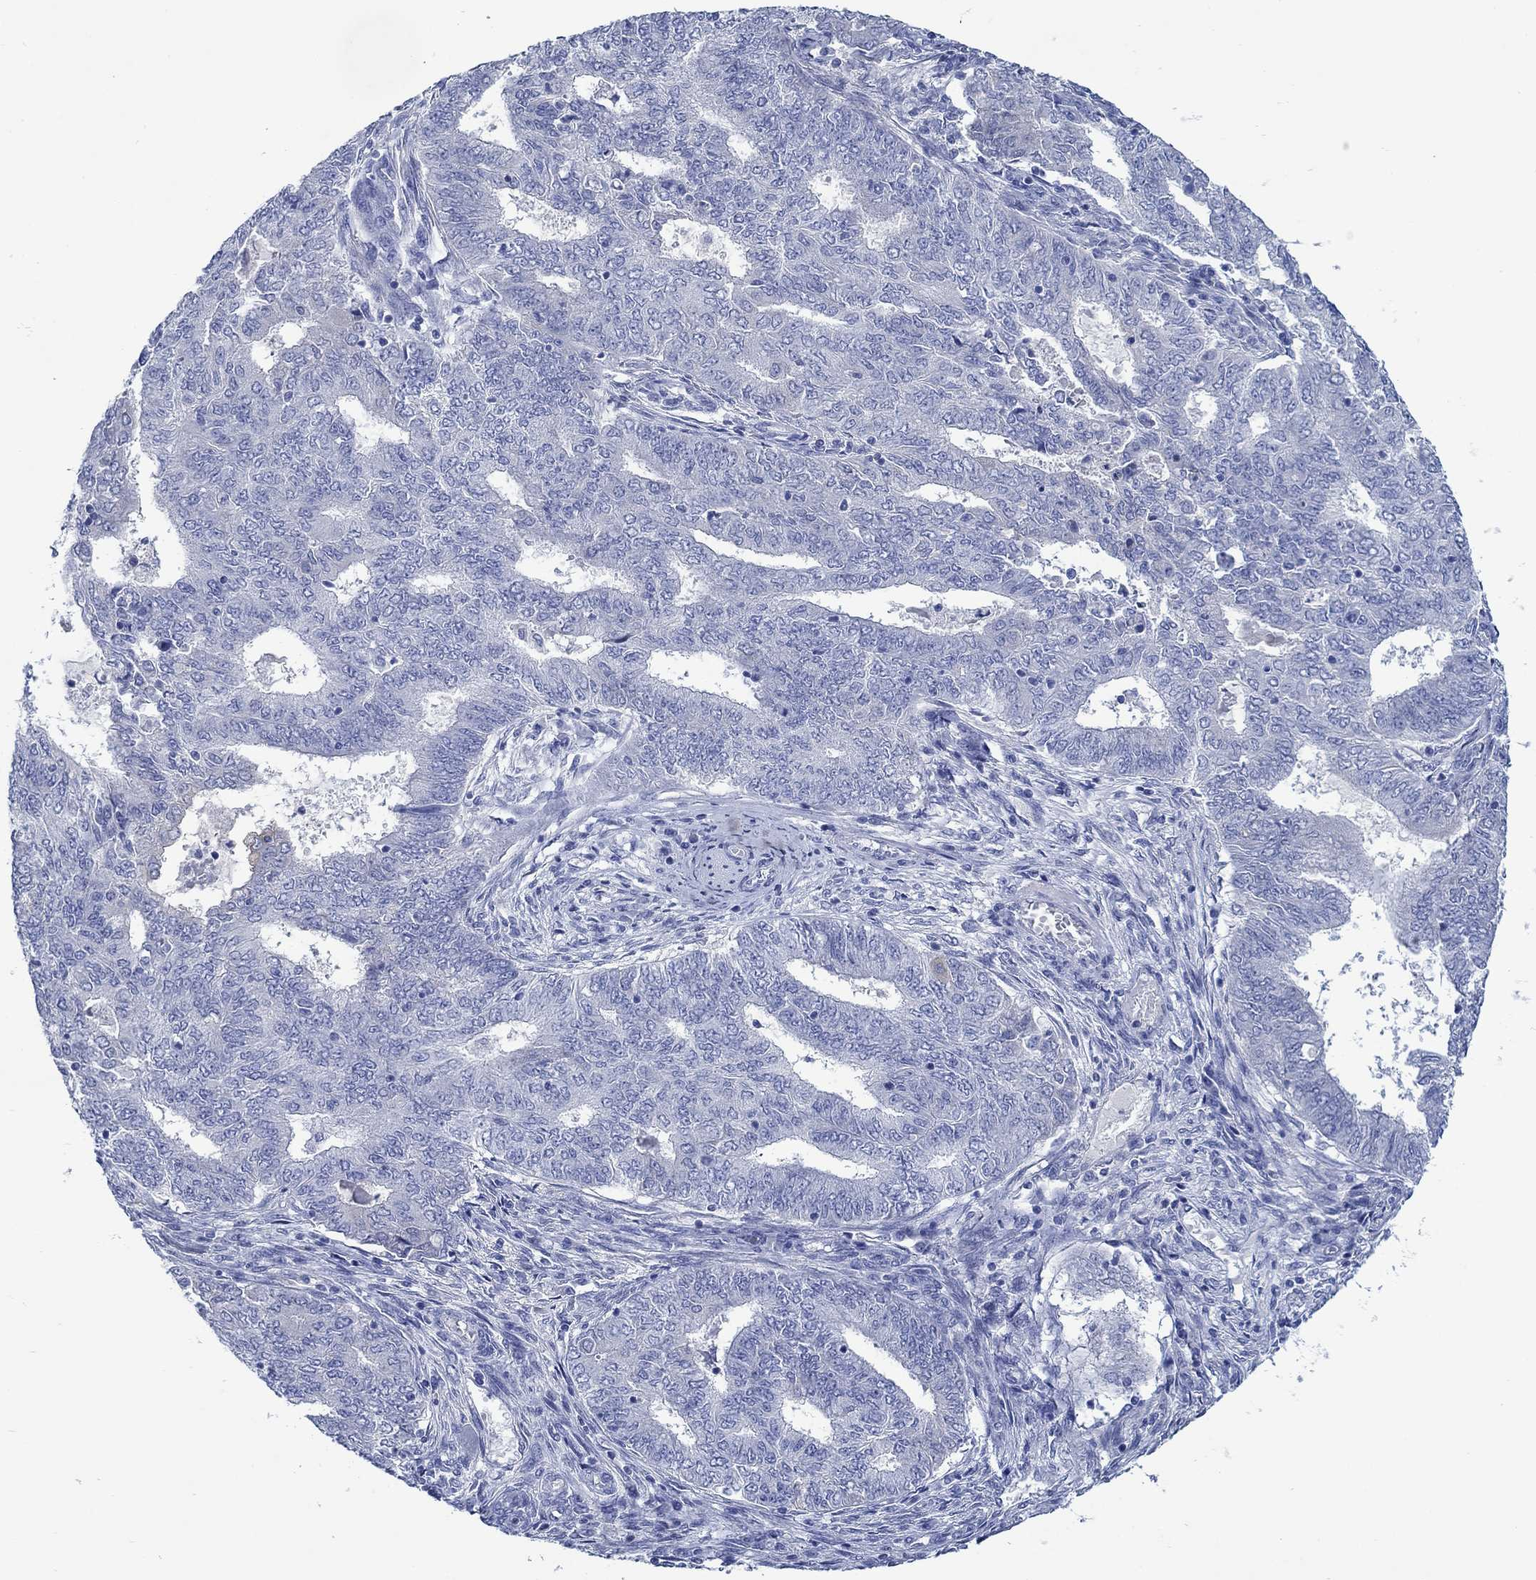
{"staining": {"intensity": "negative", "quantity": "none", "location": "none"}, "tissue": "endometrial cancer", "cell_type": "Tumor cells", "image_type": "cancer", "snomed": [{"axis": "morphology", "description": "Adenocarcinoma, NOS"}, {"axis": "topography", "description": "Endometrium"}], "caption": "High power microscopy image of an IHC histopathology image of adenocarcinoma (endometrial), revealing no significant expression in tumor cells.", "gene": "TRIM16", "patient": {"sex": "female", "age": 62}}